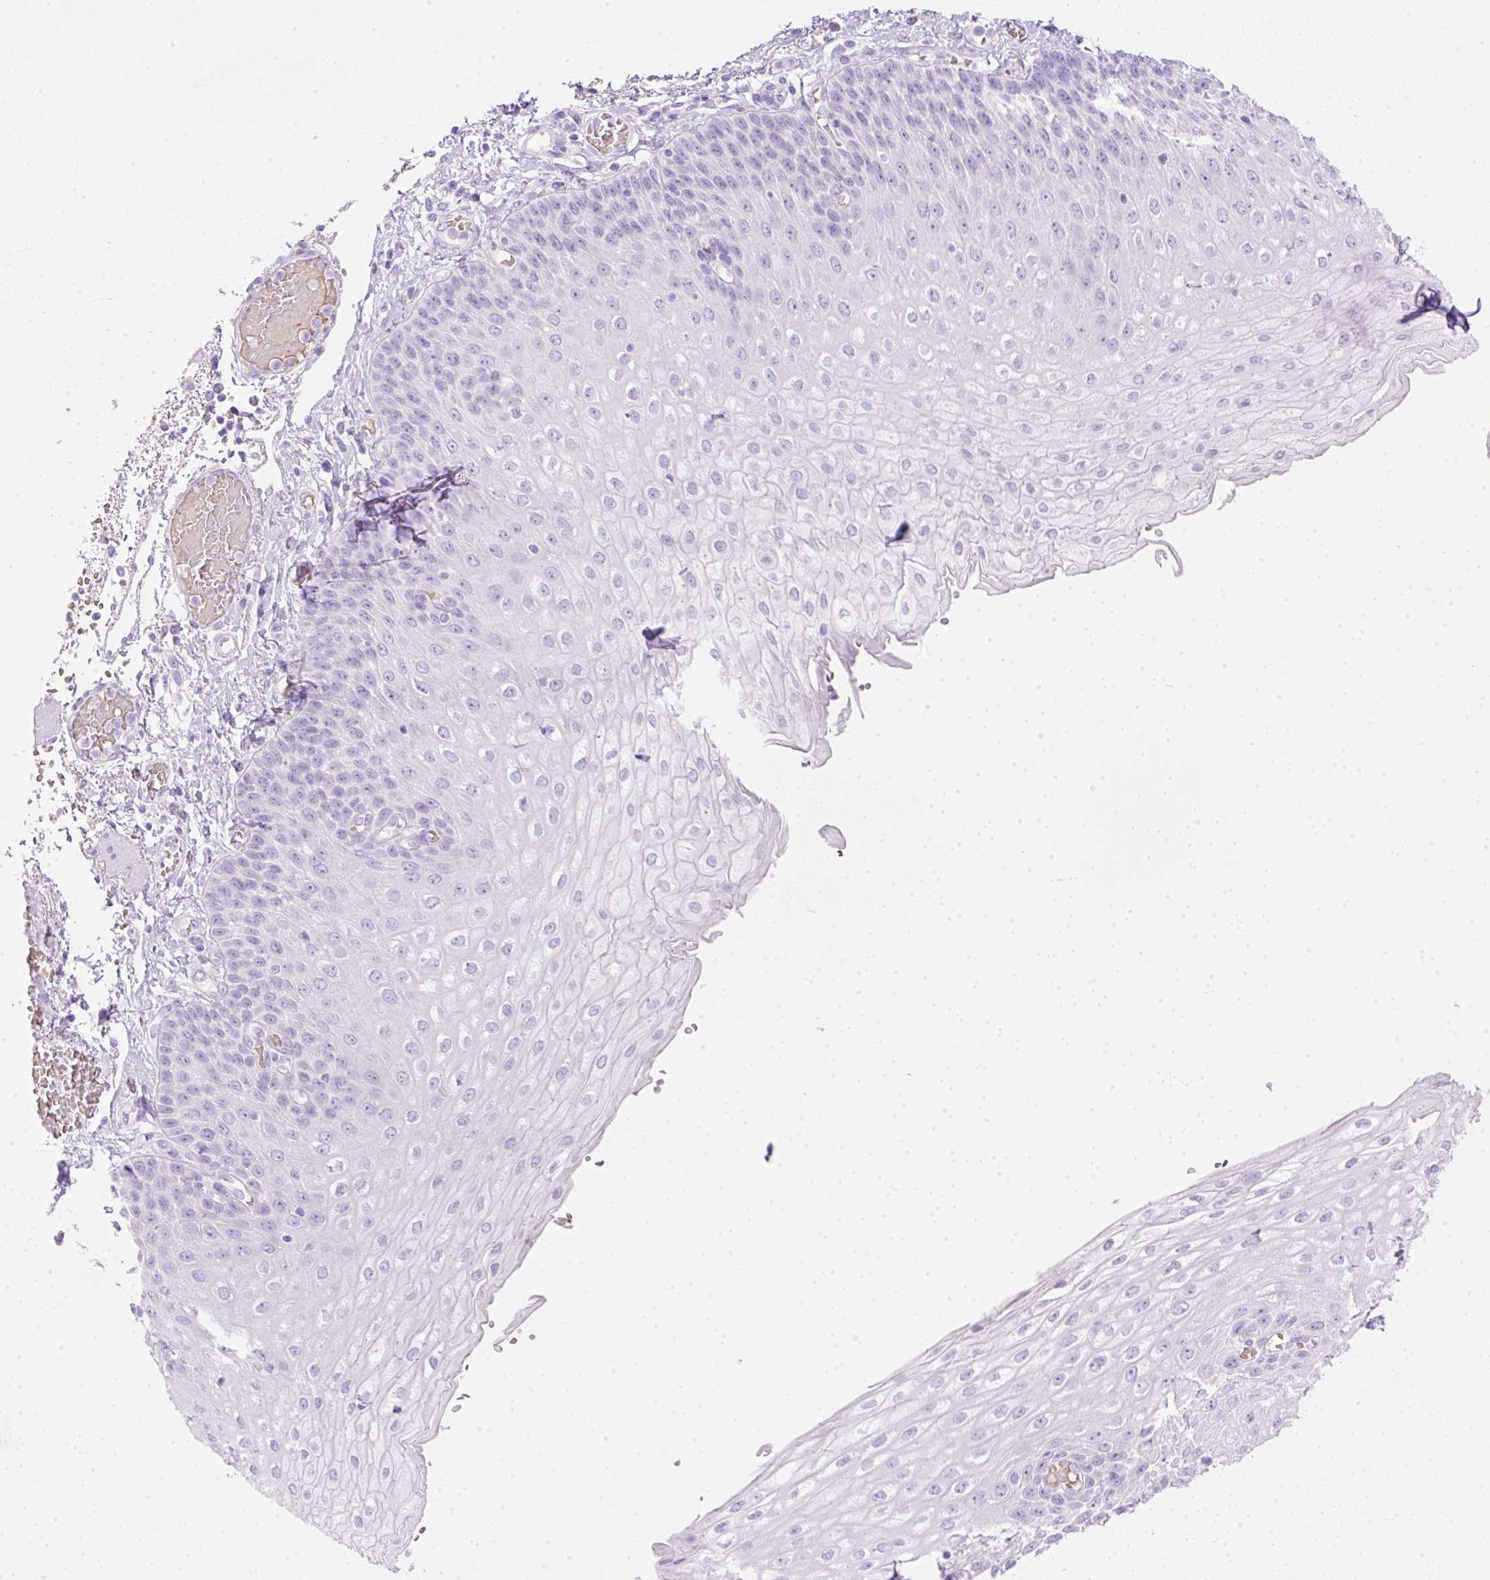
{"staining": {"intensity": "negative", "quantity": "none", "location": "none"}, "tissue": "esophagus", "cell_type": "Squamous epithelial cells", "image_type": "normal", "snomed": [{"axis": "morphology", "description": "Normal tissue, NOS"}, {"axis": "morphology", "description": "Adenocarcinoma, NOS"}, {"axis": "topography", "description": "Esophagus"}], "caption": "IHC micrograph of normal esophagus: esophagus stained with DAB reveals no significant protein positivity in squamous epithelial cells.", "gene": "CDX1", "patient": {"sex": "male", "age": 81}}